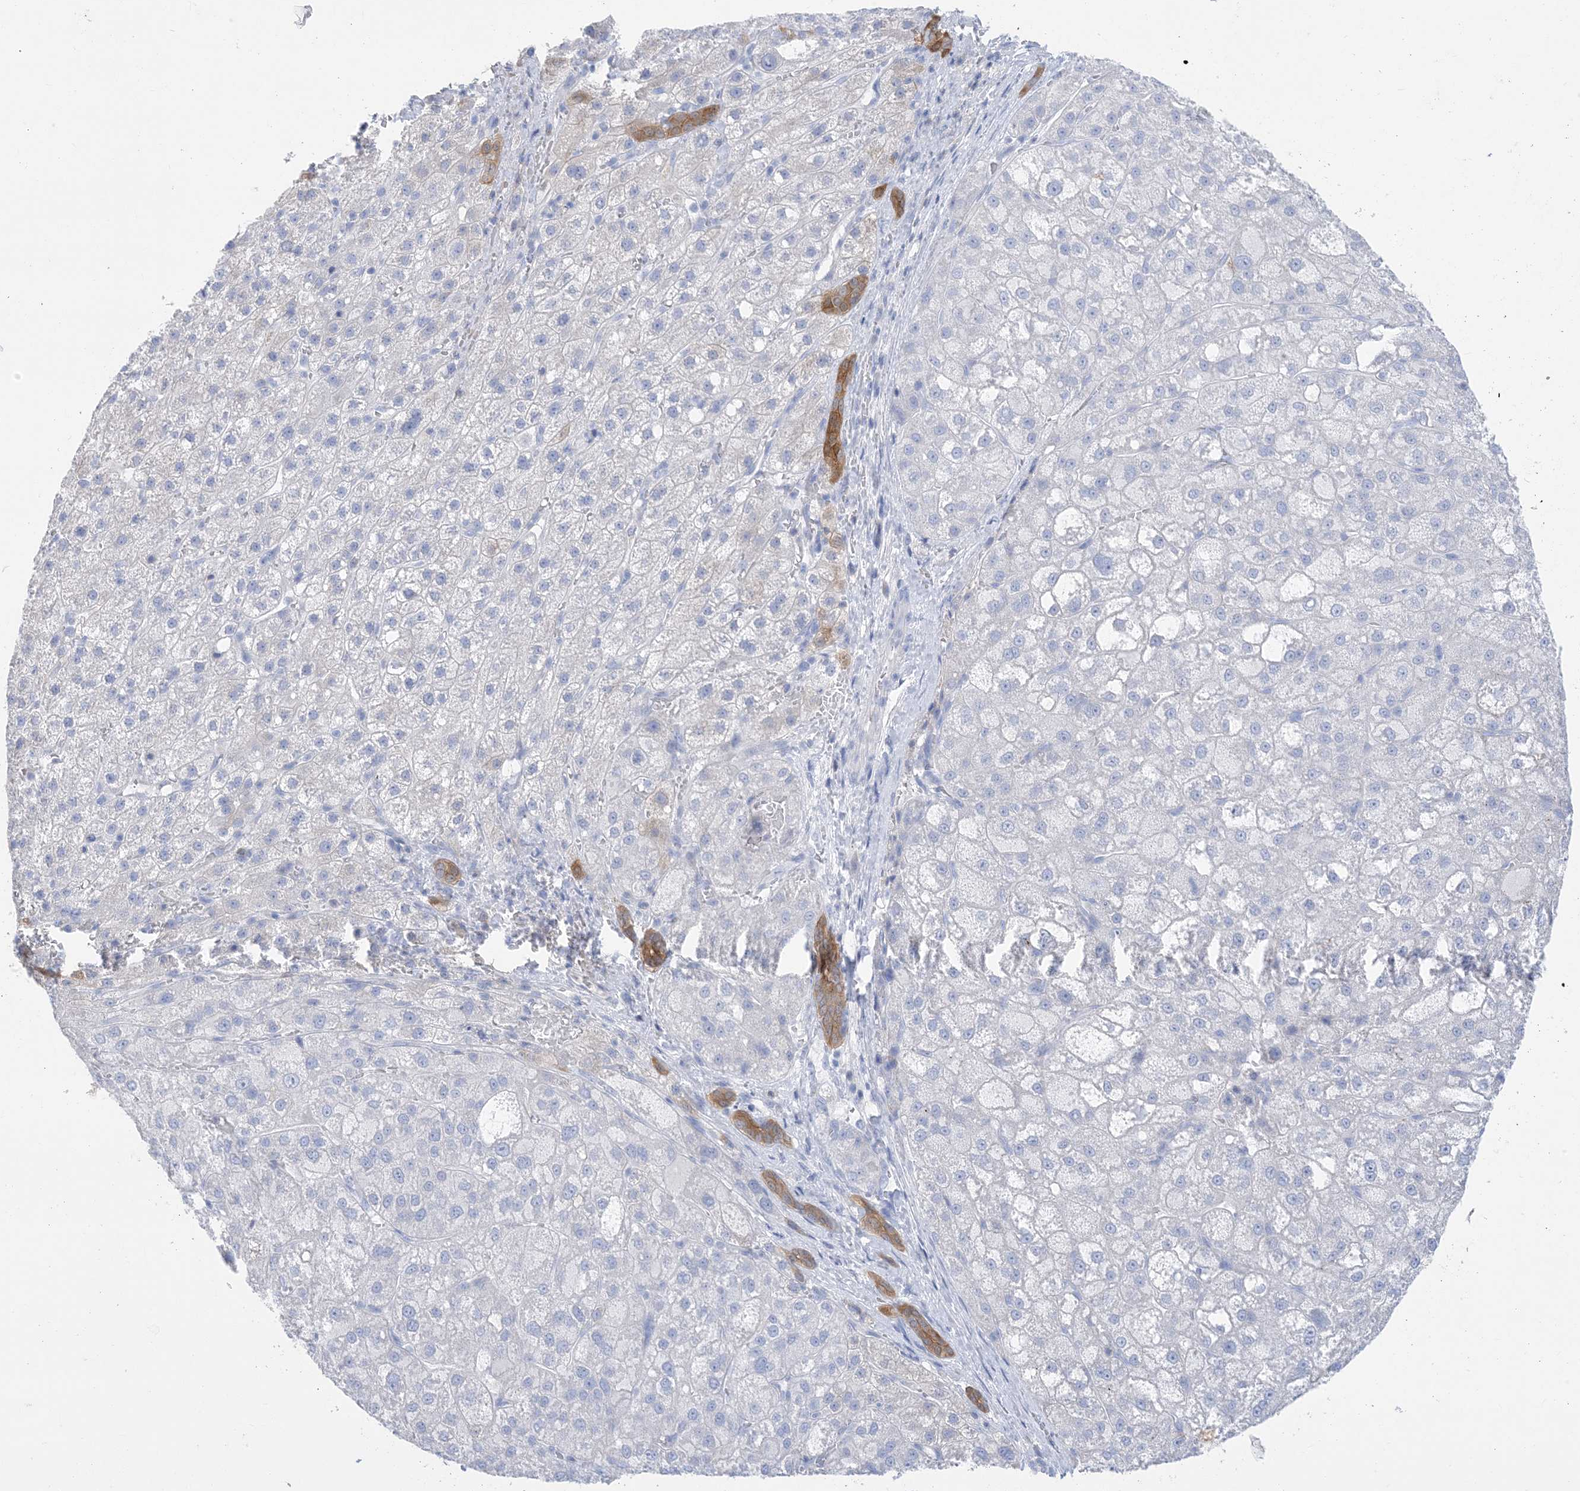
{"staining": {"intensity": "negative", "quantity": "none", "location": "none"}, "tissue": "liver cancer", "cell_type": "Tumor cells", "image_type": "cancer", "snomed": [{"axis": "morphology", "description": "Carcinoma, Hepatocellular, NOS"}, {"axis": "topography", "description": "Liver"}], "caption": "There is no significant positivity in tumor cells of hepatocellular carcinoma (liver).", "gene": "SH3YL1", "patient": {"sex": "male", "age": 57}}